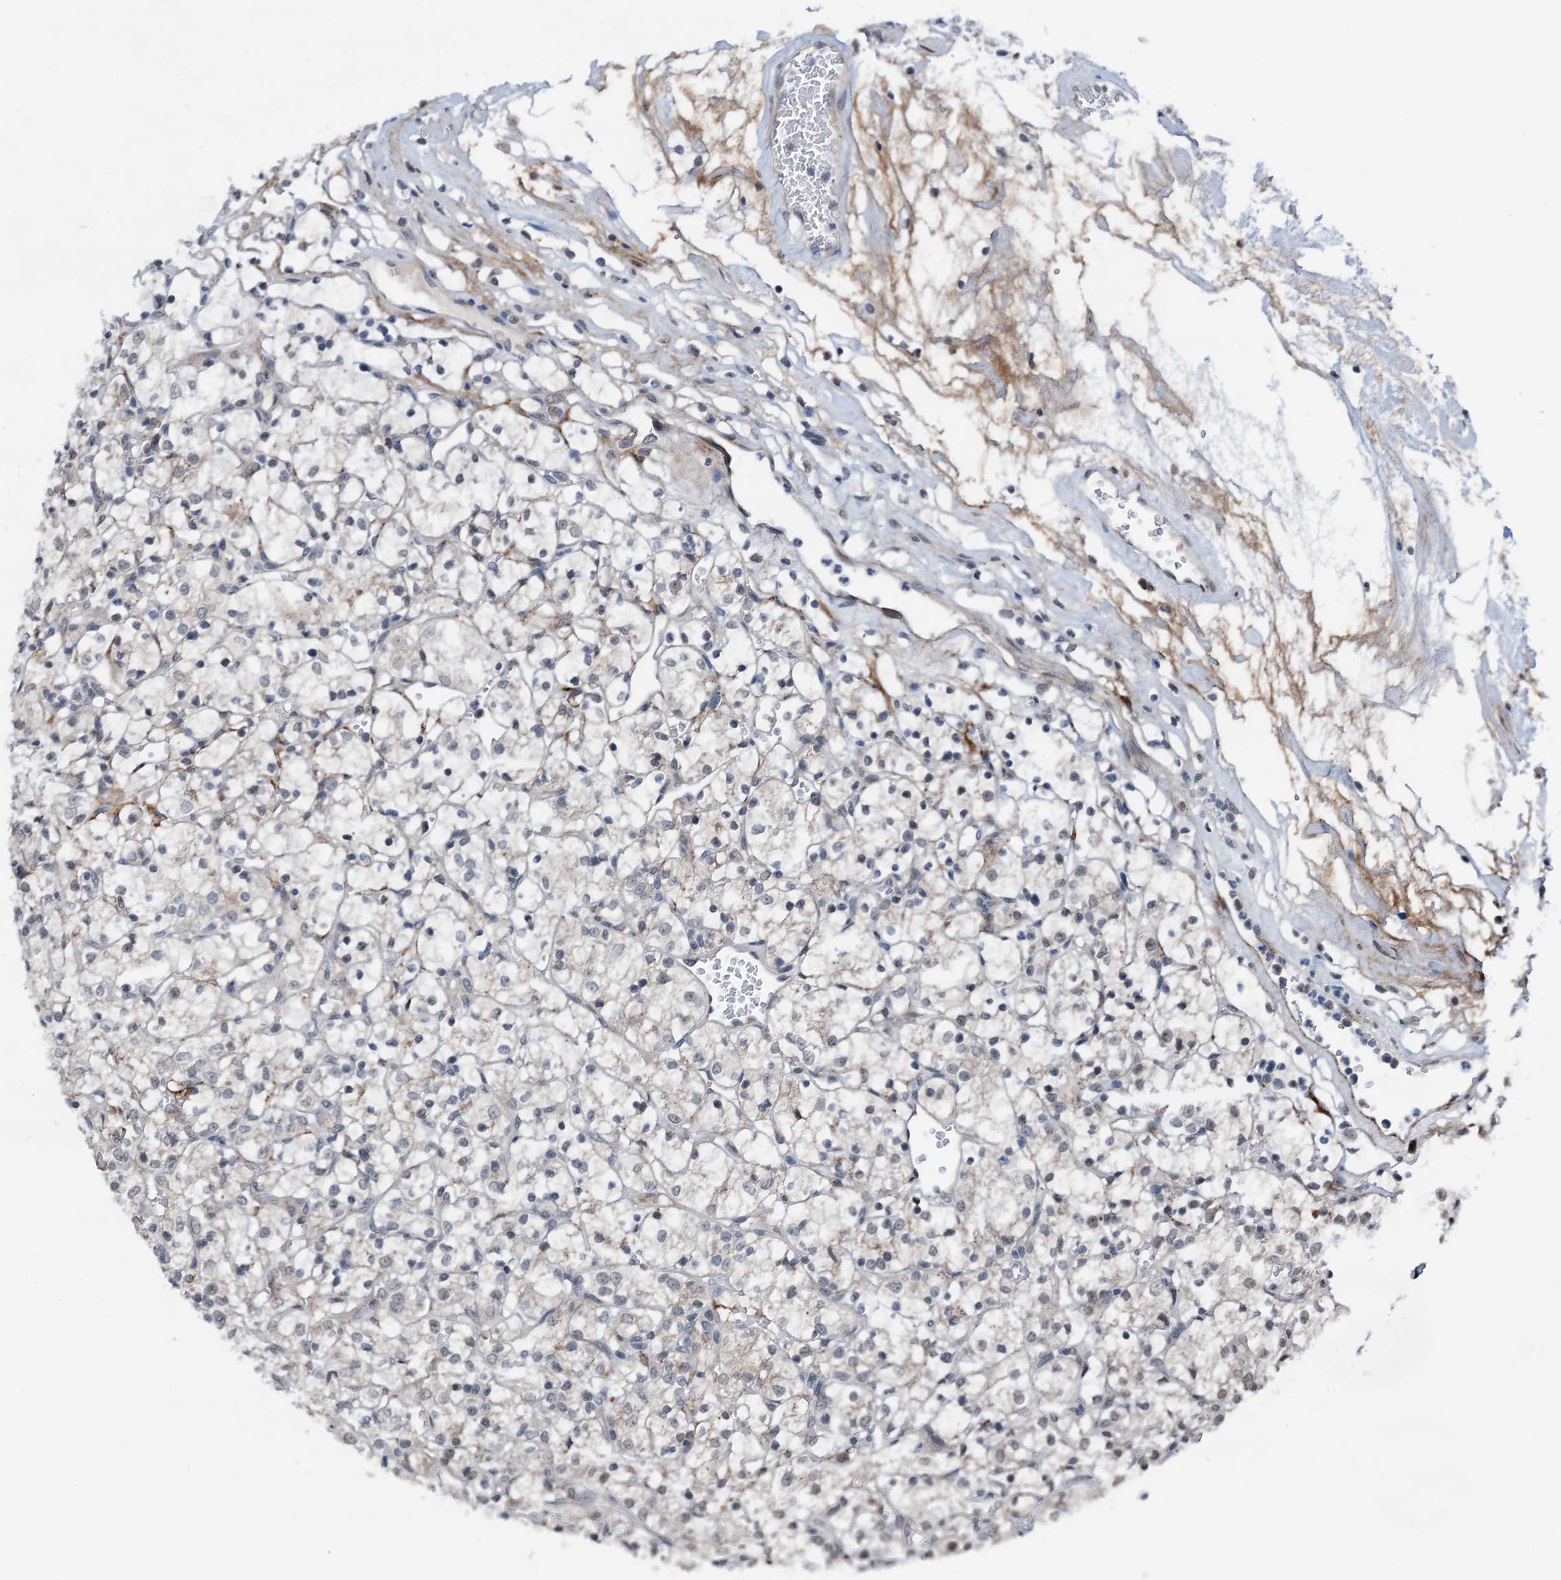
{"staining": {"intensity": "negative", "quantity": "none", "location": "none"}, "tissue": "renal cancer", "cell_type": "Tumor cells", "image_type": "cancer", "snomed": [{"axis": "morphology", "description": "Adenocarcinoma, NOS"}, {"axis": "topography", "description": "Kidney"}], "caption": "A histopathology image of human adenocarcinoma (renal) is negative for staining in tumor cells.", "gene": "SHLD1", "patient": {"sex": "female", "age": 69}}